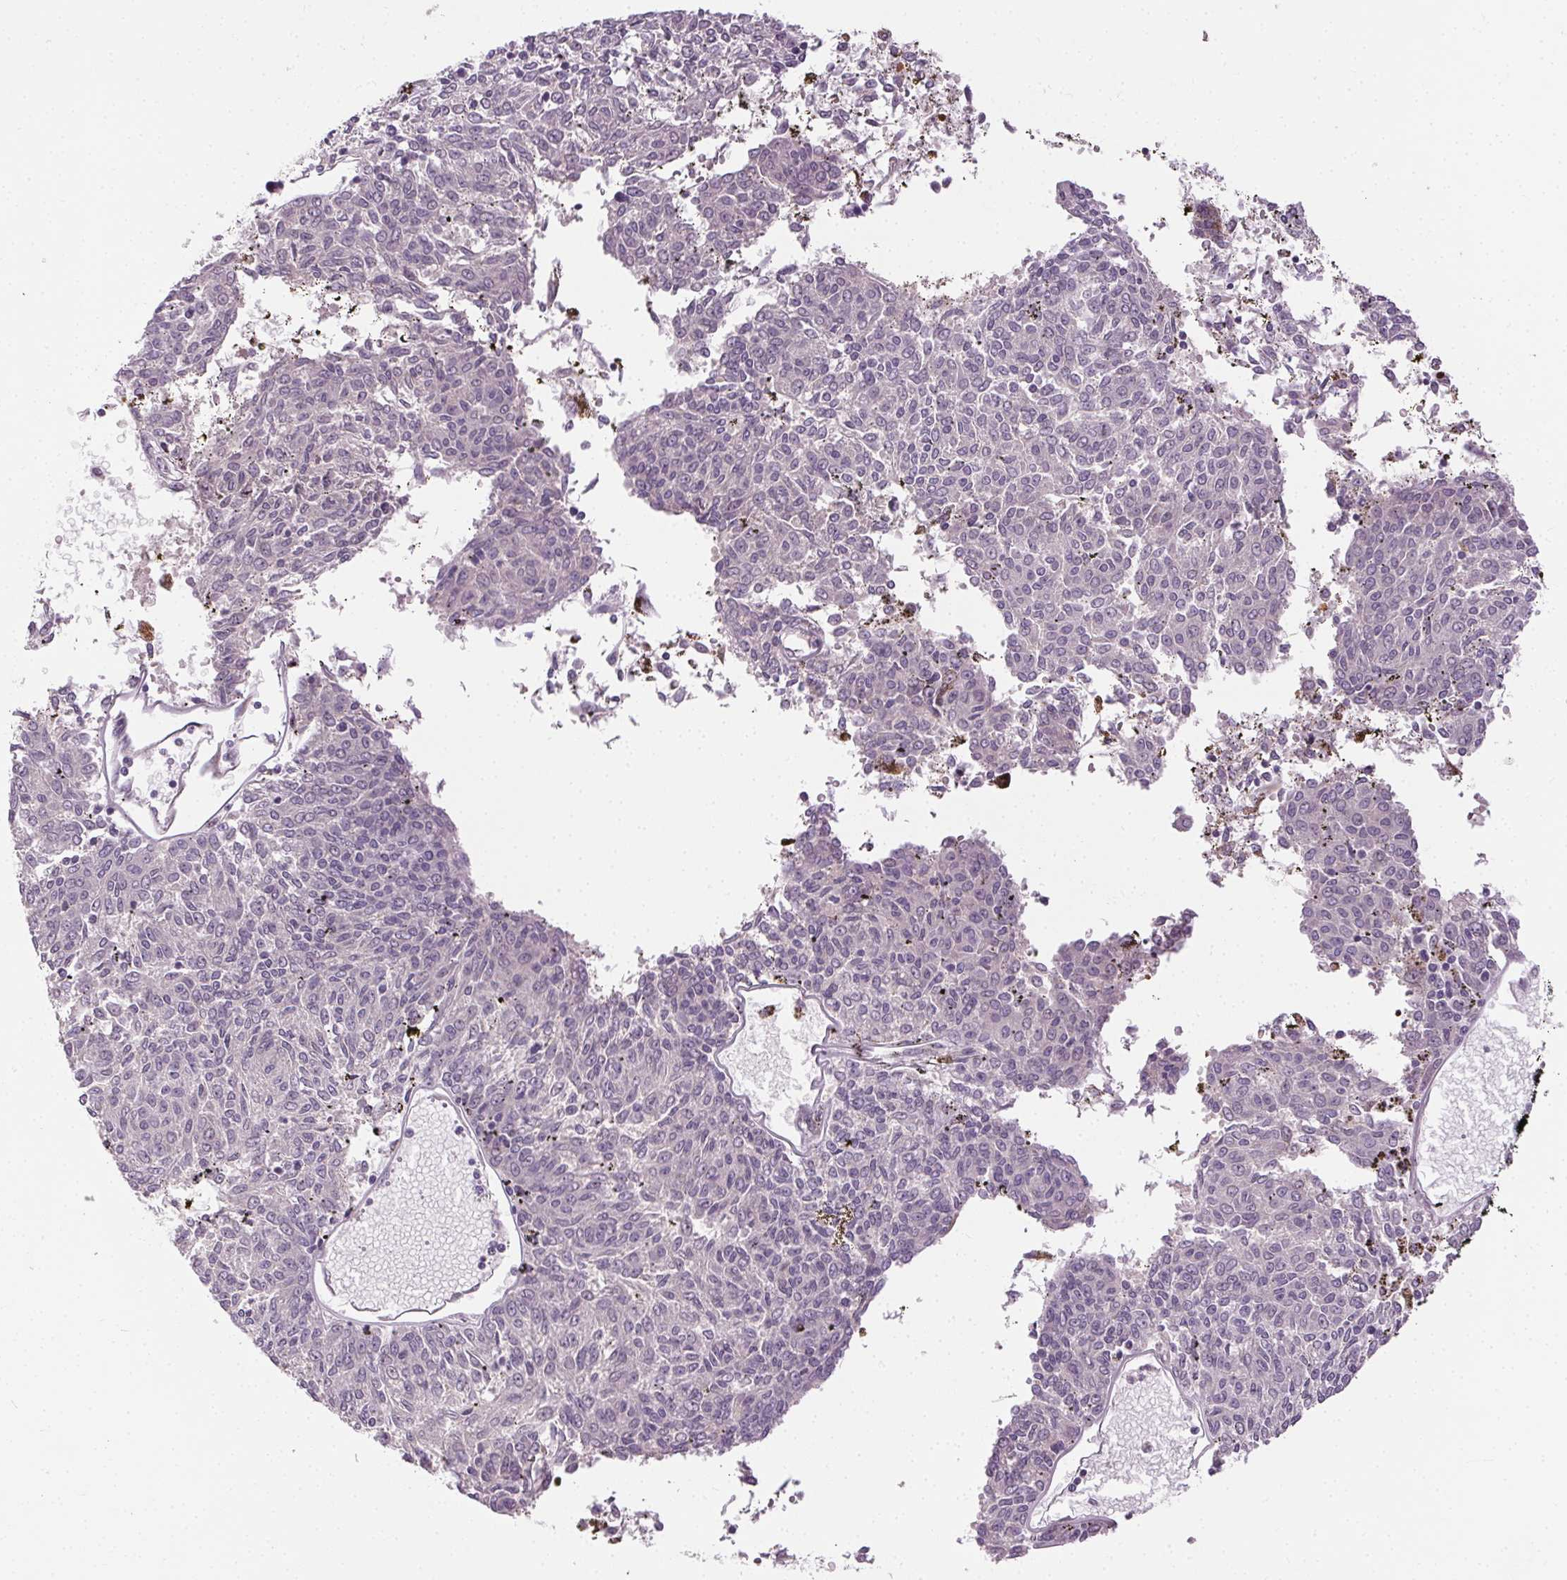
{"staining": {"intensity": "negative", "quantity": "none", "location": "none"}, "tissue": "melanoma", "cell_type": "Tumor cells", "image_type": "cancer", "snomed": [{"axis": "morphology", "description": "Malignant melanoma, NOS"}, {"axis": "topography", "description": "Skin"}], "caption": "Immunohistochemistry photomicrograph of melanoma stained for a protein (brown), which shows no positivity in tumor cells. (IHC, brightfield microscopy, high magnification).", "gene": "FAM168A", "patient": {"sex": "female", "age": 72}}